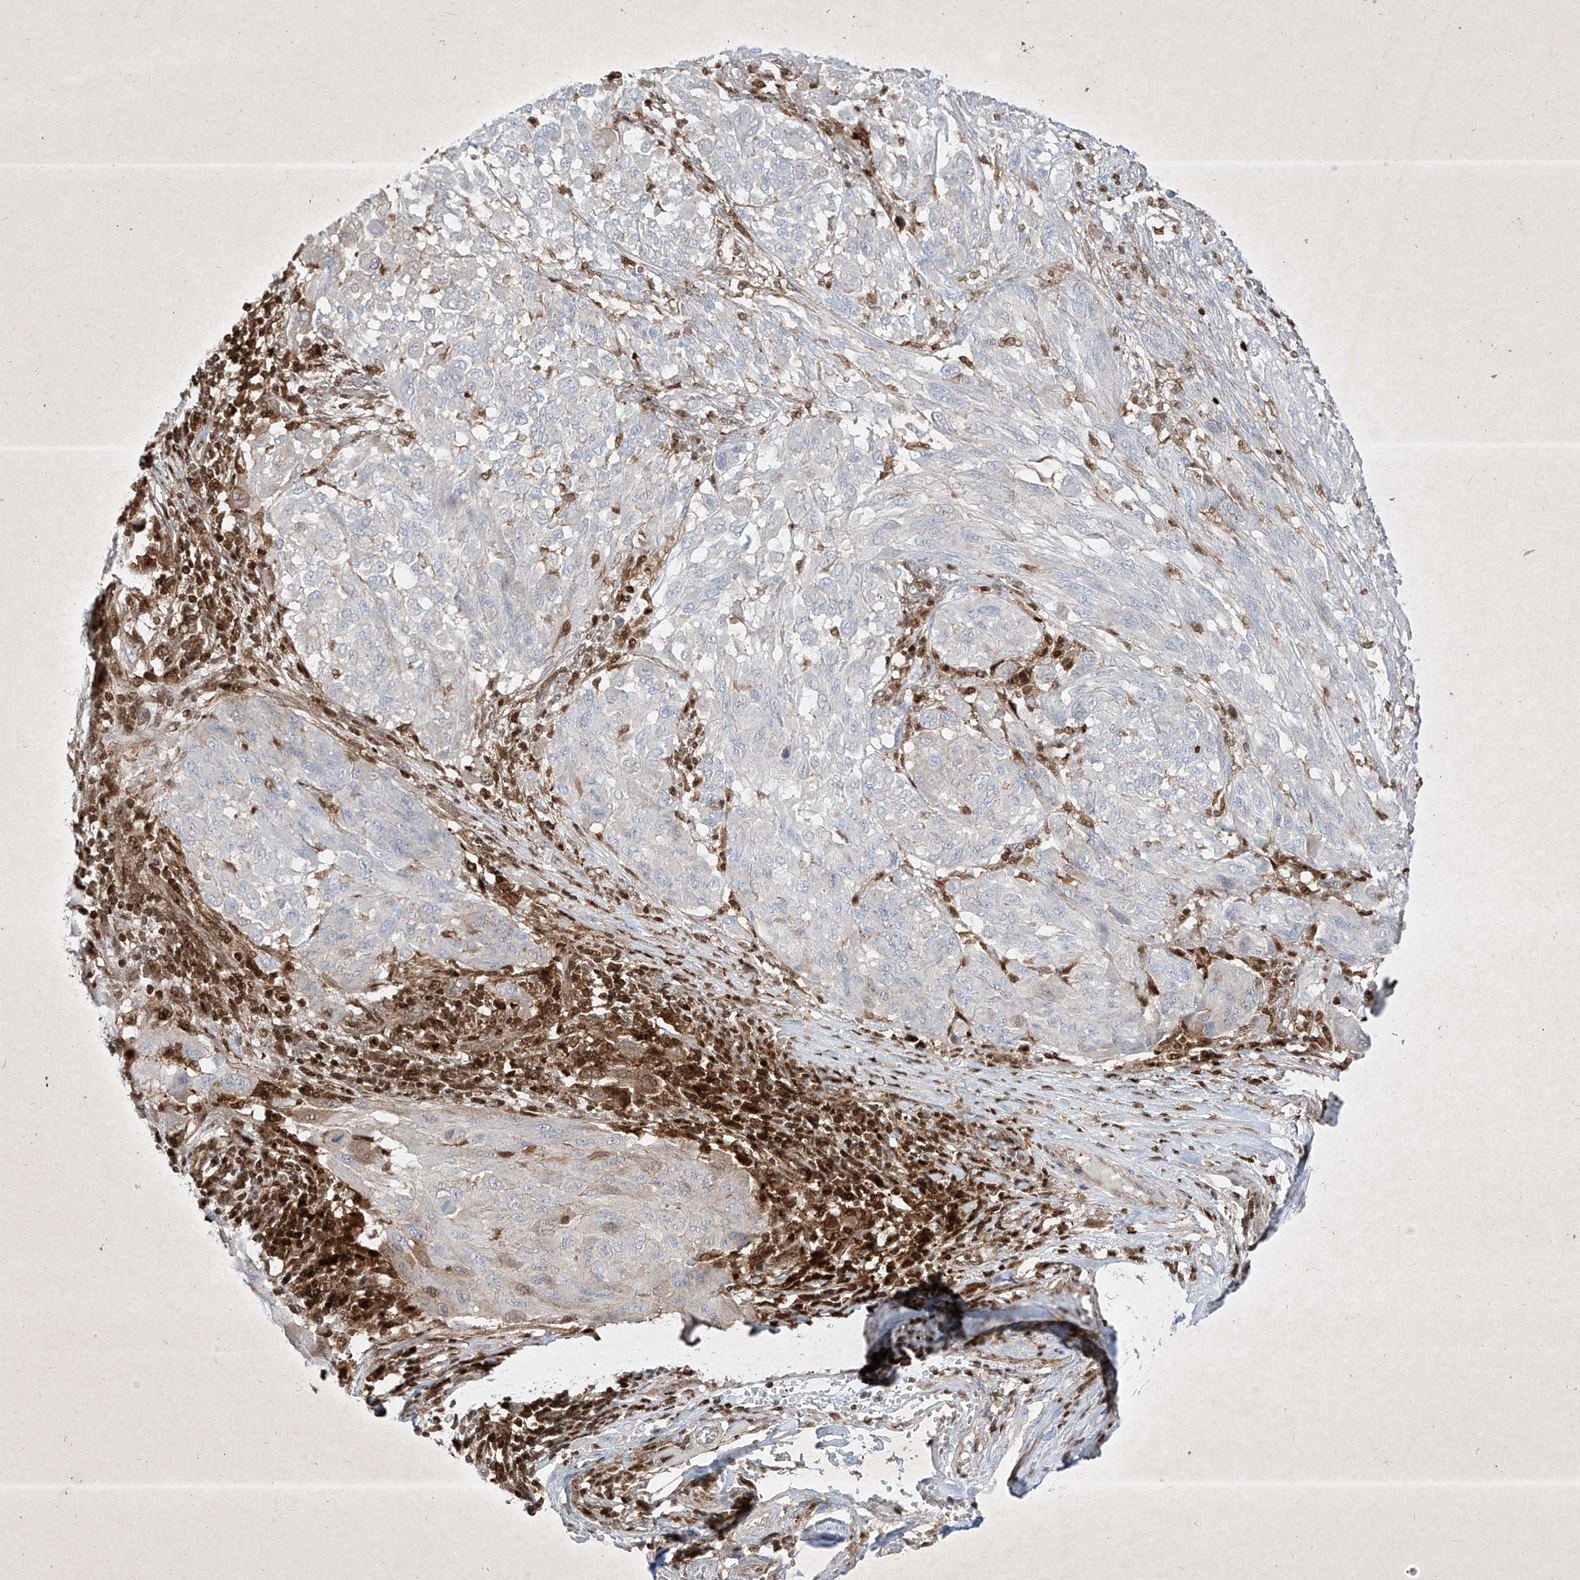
{"staining": {"intensity": "weak", "quantity": "<25%", "location": "cytoplasmic/membranous,nuclear"}, "tissue": "melanoma", "cell_type": "Tumor cells", "image_type": "cancer", "snomed": [{"axis": "morphology", "description": "Malignant melanoma, NOS"}, {"axis": "topography", "description": "Skin"}], "caption": "Malignant melanoma was stained to show a protein in brown. There is no significant staining in tumor cells.", "gene": "PSMB10", "patient": {"sex": "female", "age": 91}}